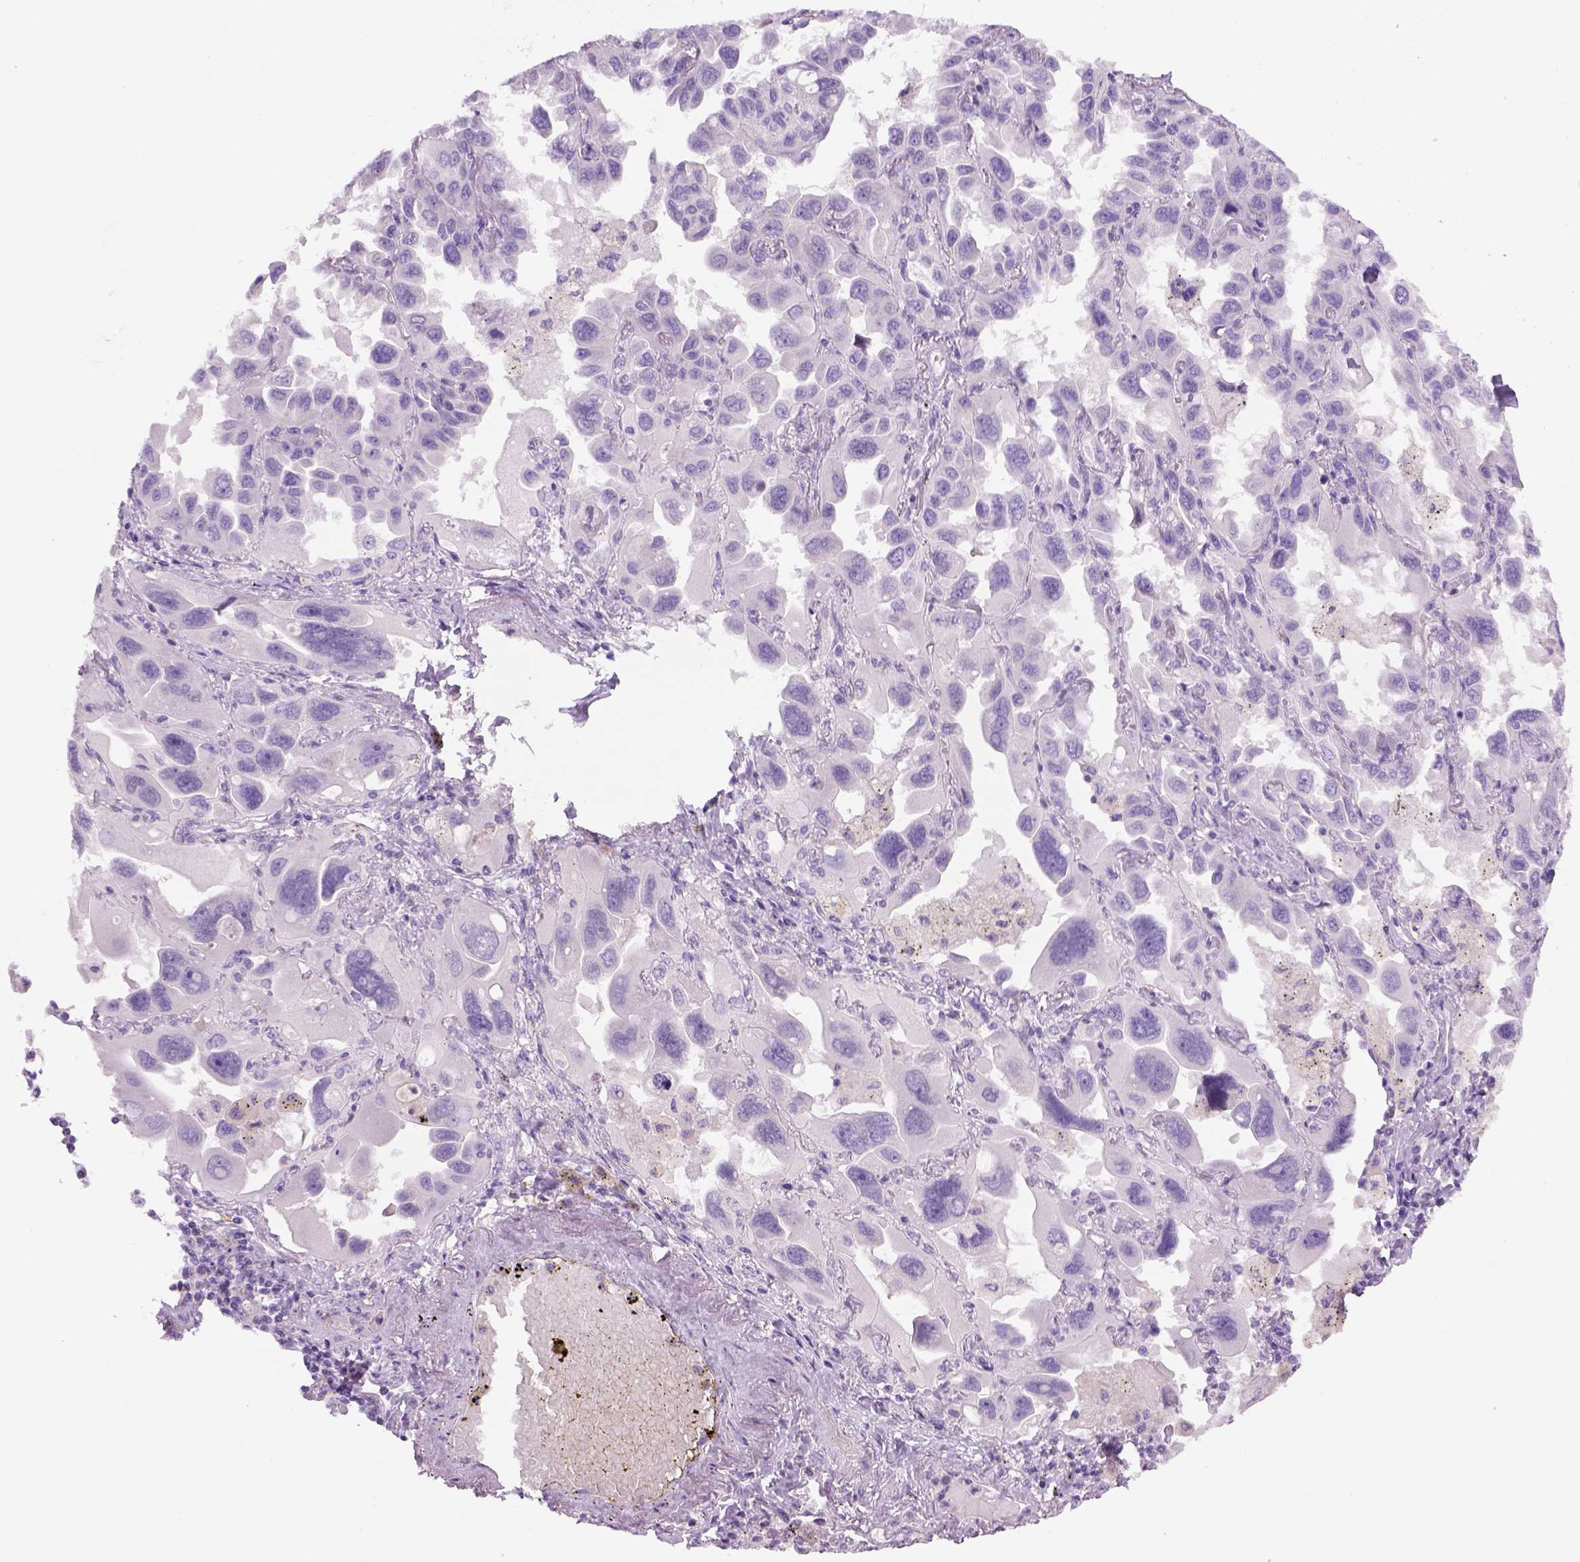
{"staining": {"intensity": "negative", "quantity": "none", "location": "none"}, "tissue": "lung cancer", "cell_type": "Tumor cells", "image_type": "cancer", "snomed": [{"axis": "morphology", "description": "Adenocarcinoma, NOS"}, {"axis": "topography", "description": "Lung"}], "caption": "This is an immunohistochemistry (IHC) image of human lung cancer. There is no expression in tumor cells.", "gene": "DNAH11", "patient": {"sex": "male", "age": 64}}